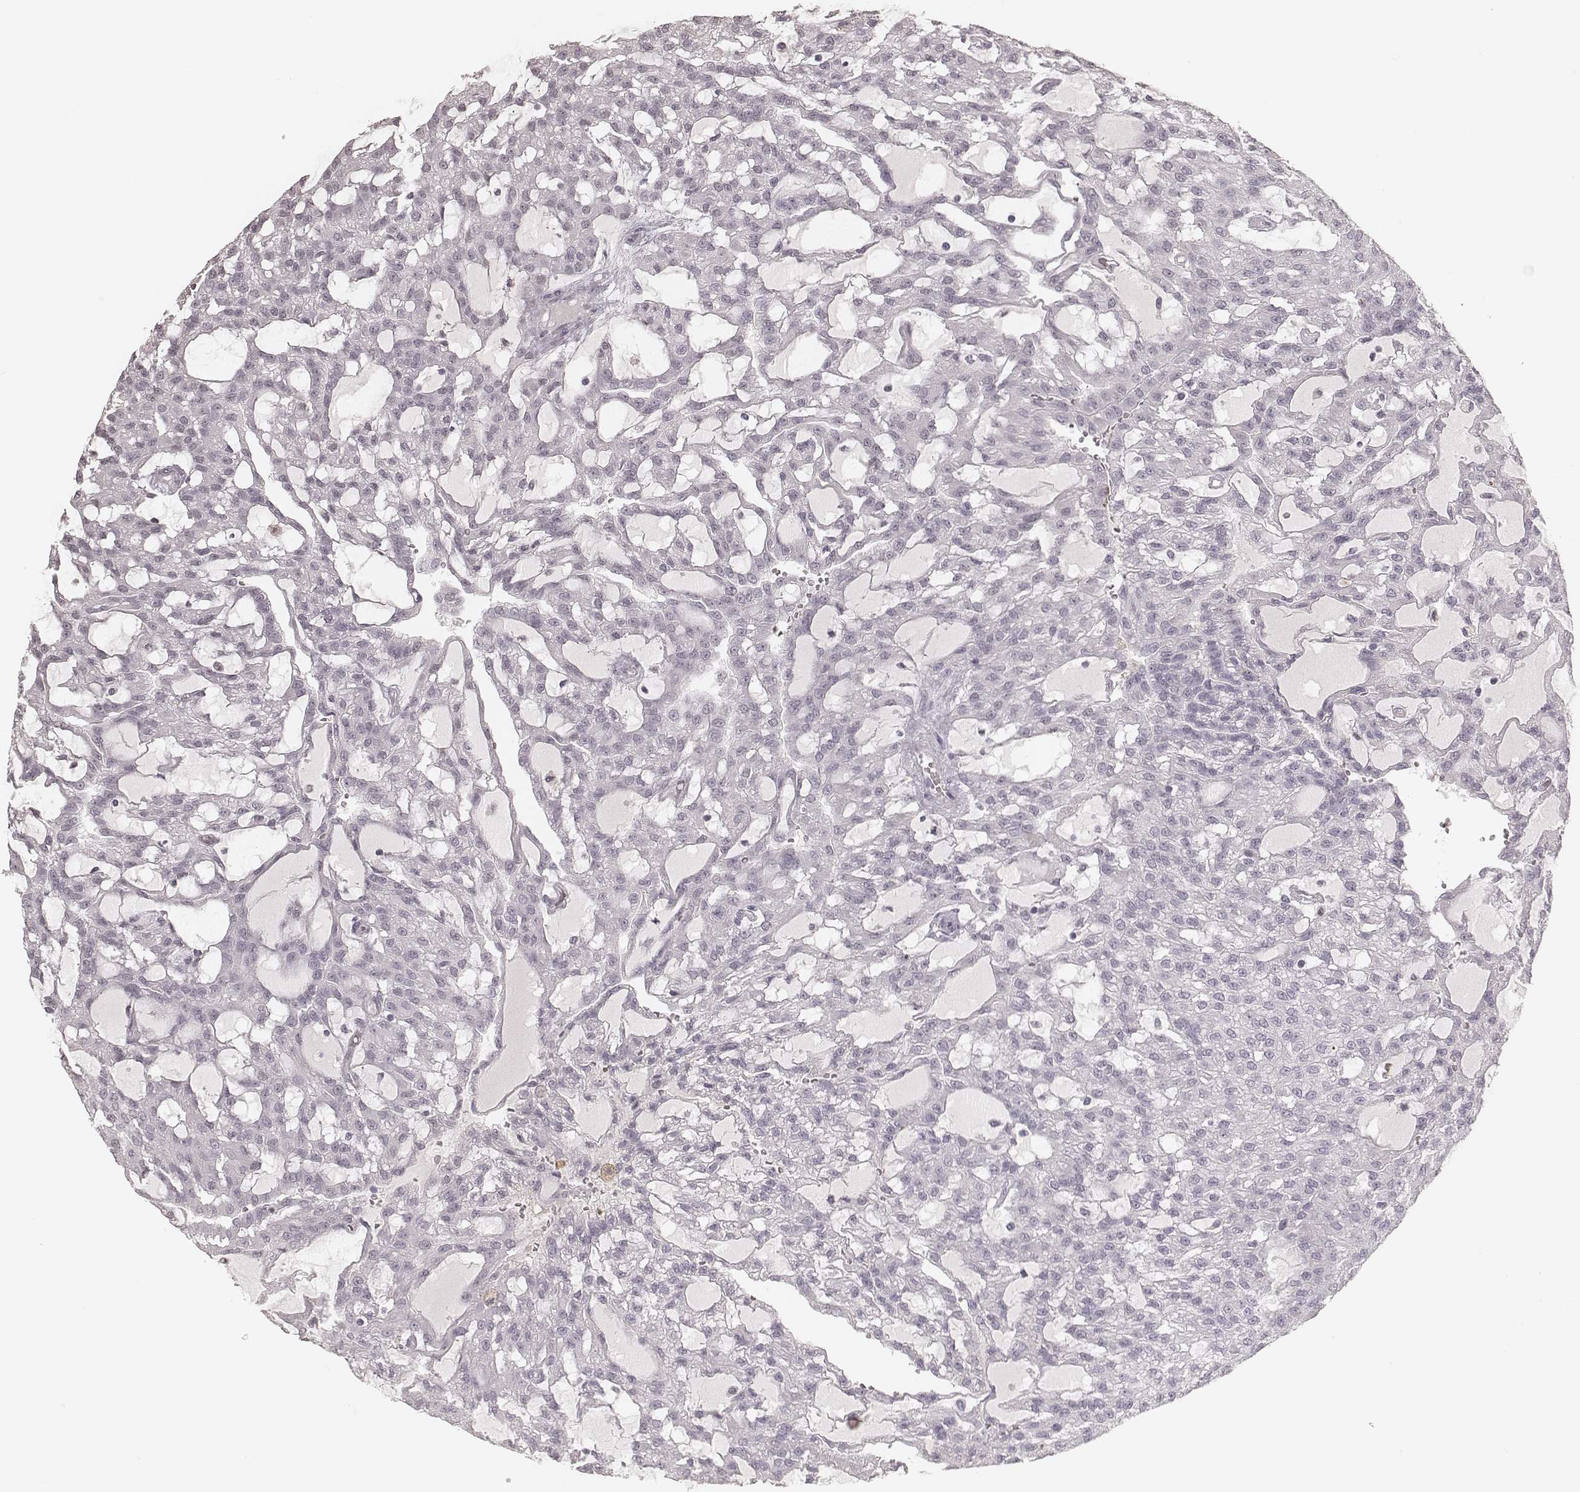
{"staining": {"intensity": "negative", "quantity": "none", "location": "none"}, "tissue": "renal cancer", "cell_type": "Tumor cells", "image_type": "cancer", "snomed": [{"axis": "morphology", "description": "Adenocarcinoma, NOS"}, {"axis": "topography", "description": "Kidney"}], "caption": "Renal cancer was stained to show a protein in brown. There is no significant staining in tumor cells.", "gene": "KITLG", "patient": {"sex": "male", "age": 63}}